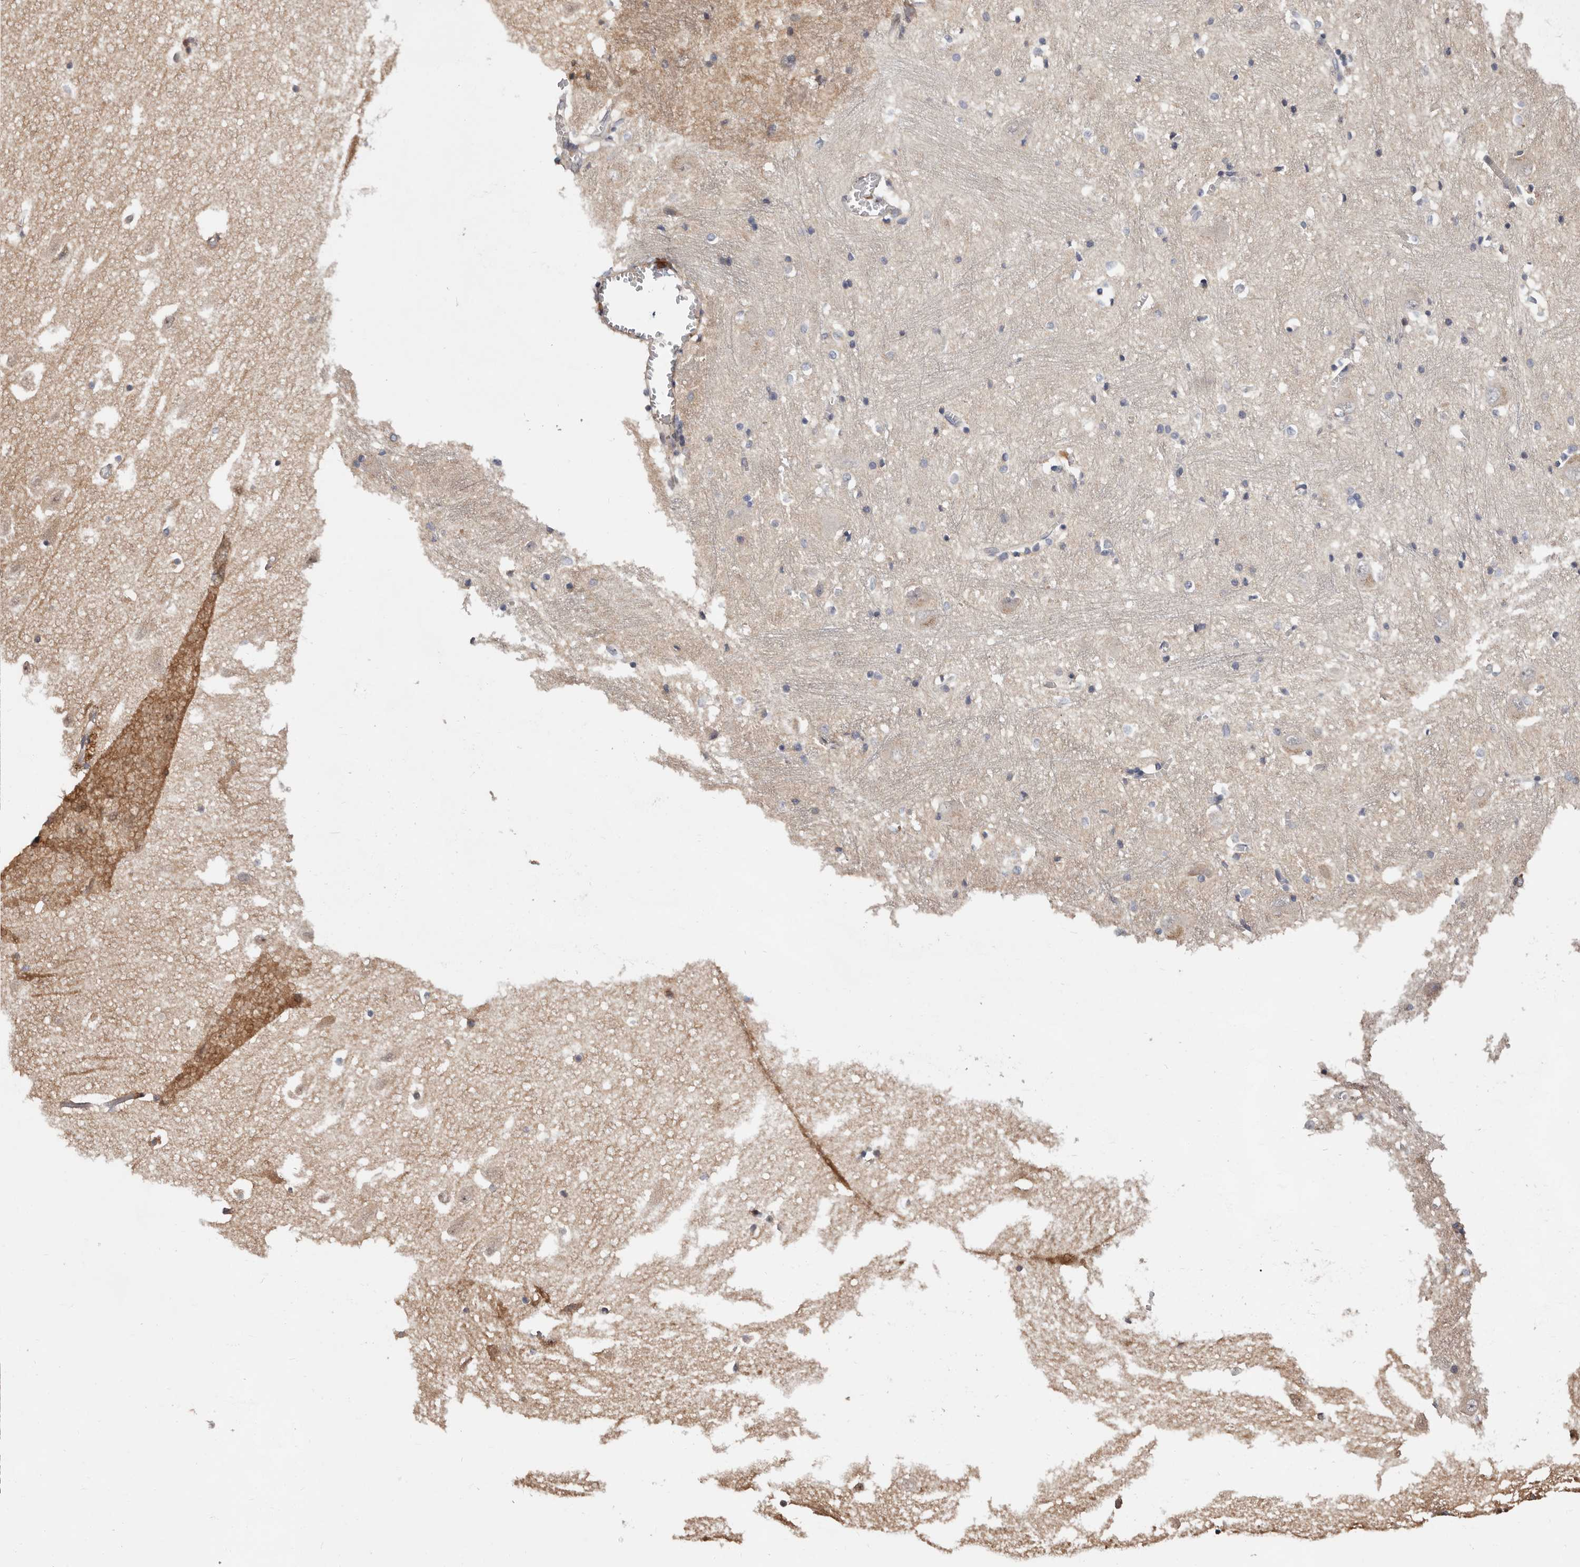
{"staining": {"intensity": "negative", "quantity": "none", "location": "none"}, "tissue": "hippocampus", "cell_type": "Glial cells", "image_type": "normal", "snomed": [{"axis": "morphology", "description": "Normal tissue, NOS"}, {"axis": "topography", "description": "Hippocampus"}], "caption": "Immunohistochemistry (IHC) of unremarkable hippocampus displays no staining in glial cells. (Stains: DAB (3,3'-diaminobenzidine) IHC with hematoxylin counter stain, Microscopy: brightfield microscopy at high magnification).", "gene": "TRIP13", "patient": {"sex": "female", "age": 52}}